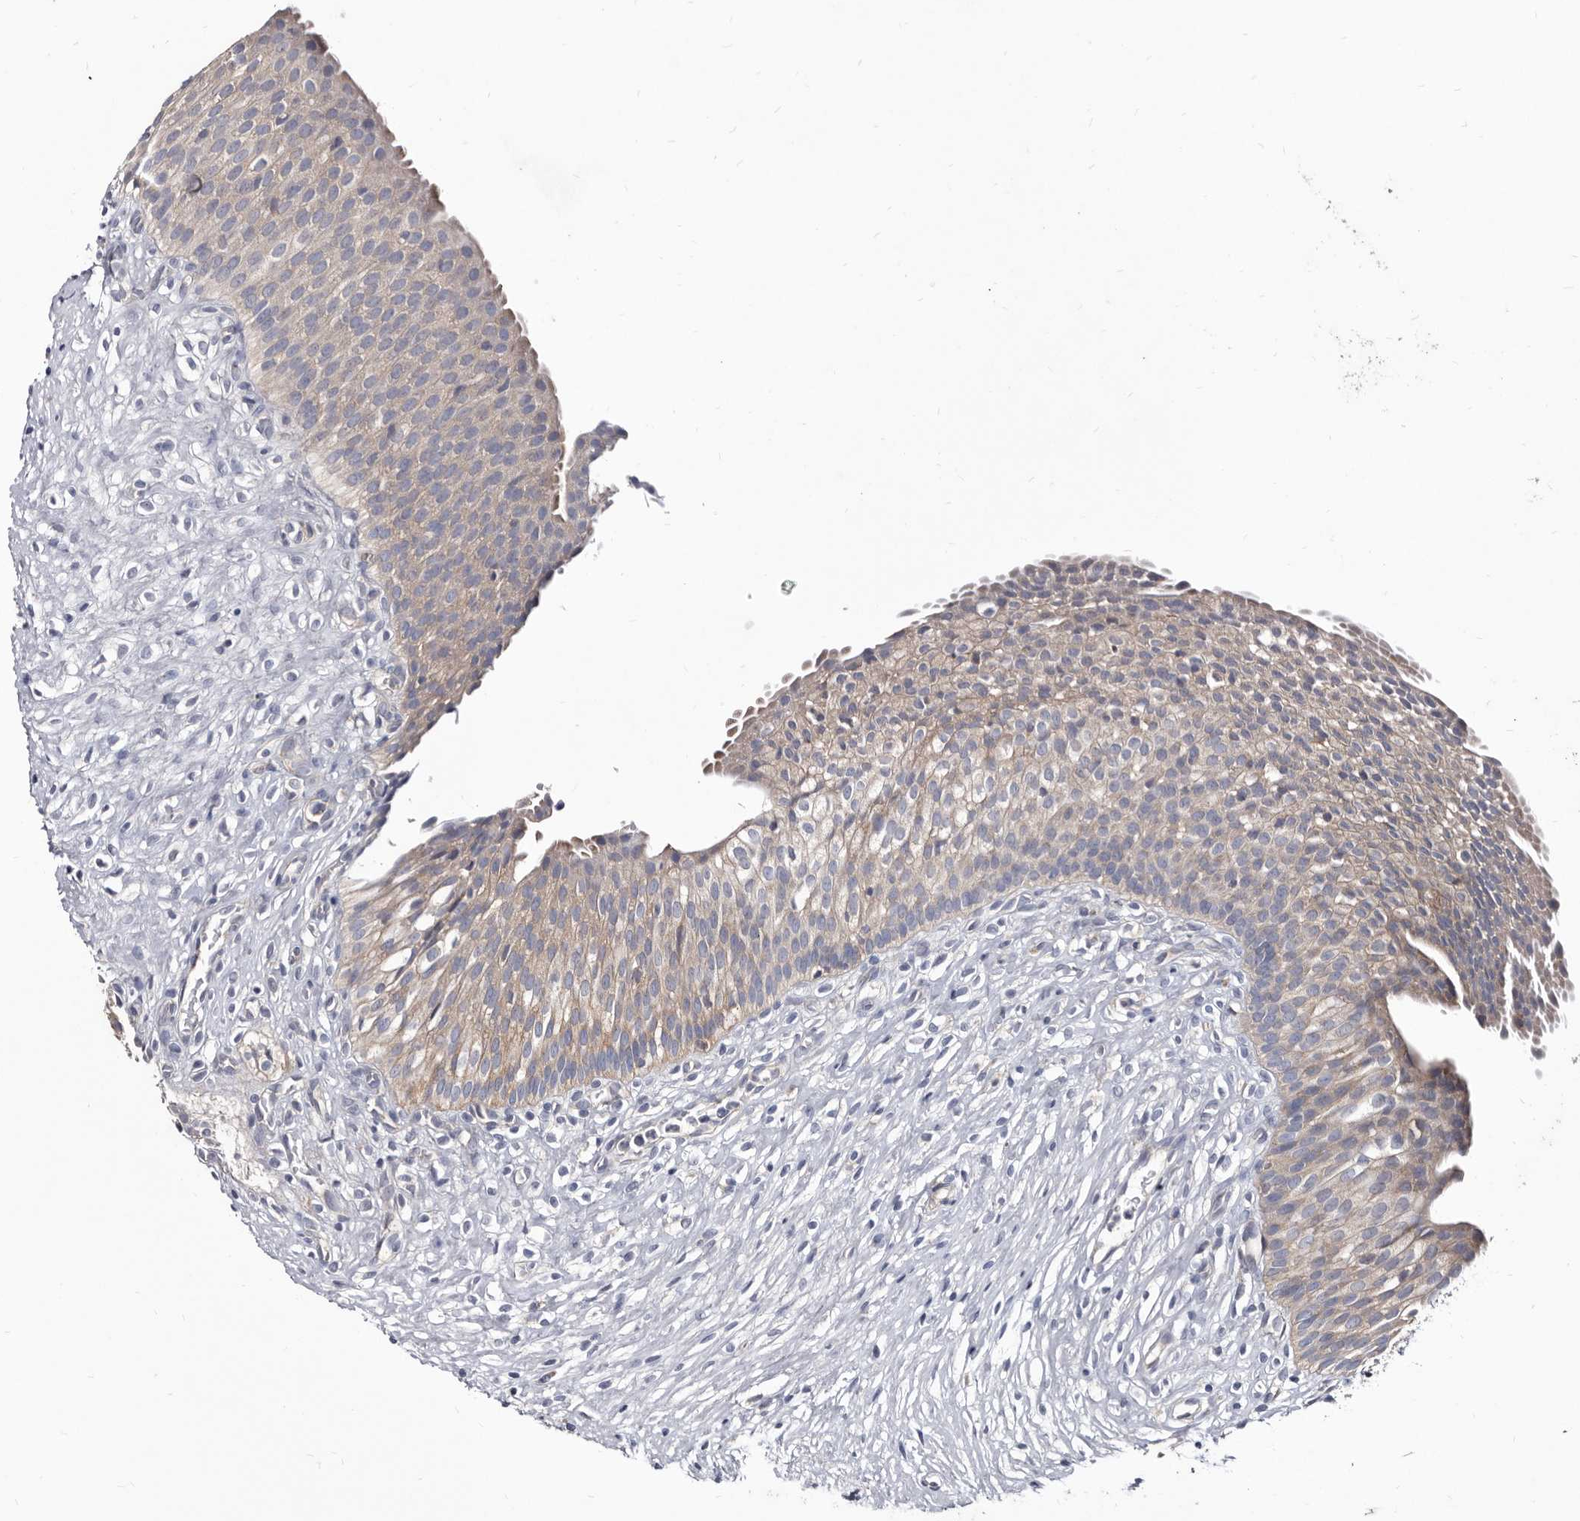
{"staining": {"intensity": "weak", "quantity": ">75%", "location": "cytoplasmic/membranous"}, "tissue": "urinary bladder", "cell_type": "Urothelial cells", "image_type": "normal", "snomed": [{"axis": "morphology", "description": "Normal tissue, NOS"}, {"axis": "topography", "description": "Urinary bladder"}], "caption": "Immunohistochemistry (IHC) photomicrograph of normal urinary bladder: urinary bladder stained using immunohistochemistry displays low levels of weak protein expression localized specifically in the cytoplasmic/membranous of urothelial cells, appearing as a cytoplasmic/membranous brown color.", "gene": "ABCF2", "patient": {"sex": "male", "age": 1}}